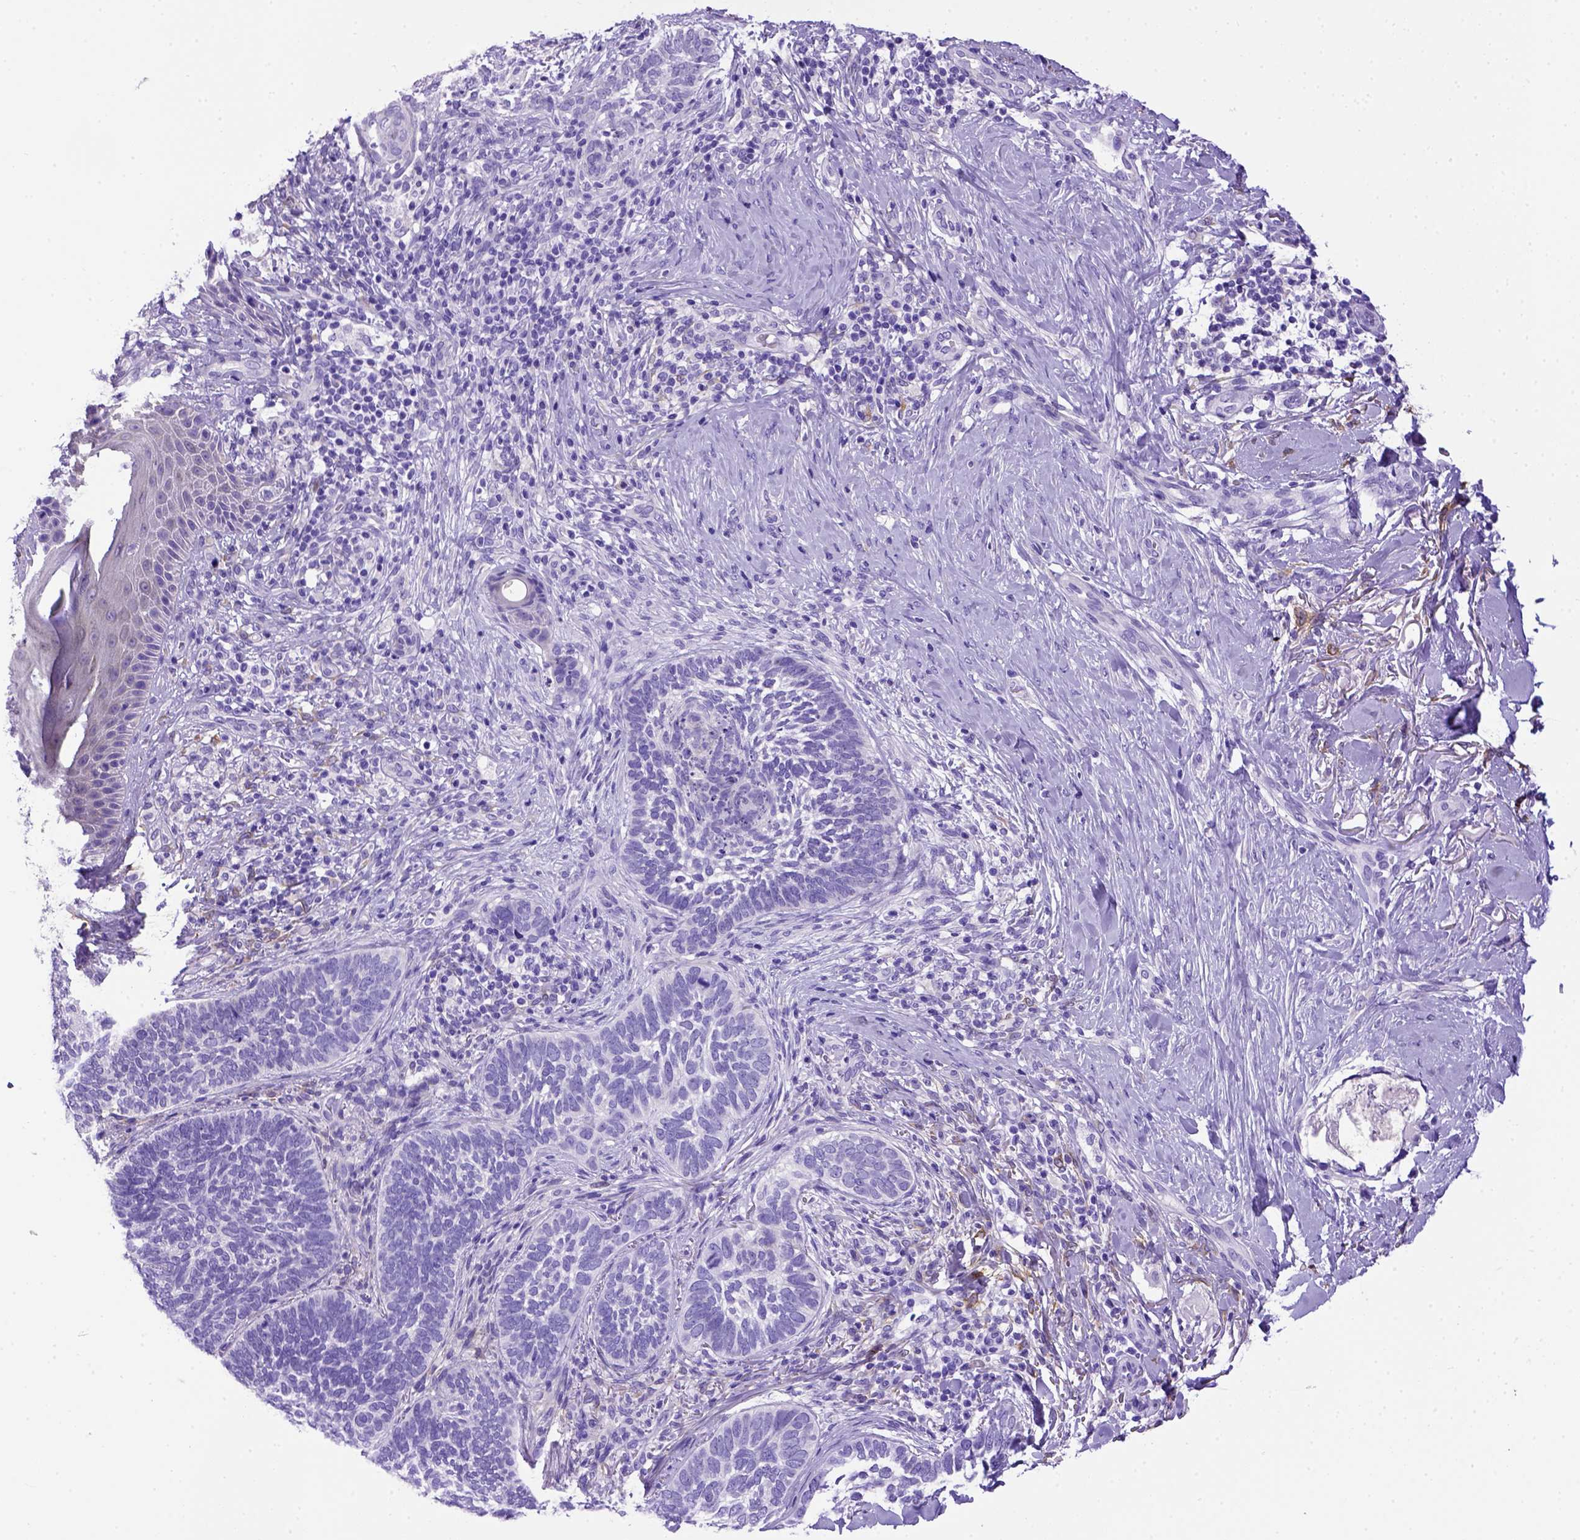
{"staining": {"intensity": "negative", "quantity": "none", "location": "none"}, "tissue": "skin cancer", "cell_type": "Tumor cells", "image_type": "cancer", "snomed": [{"axis": "morphology", "description": "Normal tissue, NOS"}, {"axis": "morphology", "description": "Basal cell carcinoma"}, {"axis": "topography", "description": "Skin"}], "caption": "Immunohistochemical staining of human skin basal cell carcinoma shows no significant expression in tumor cells. (Brightfield microscopy of DAB immunohistochemistry at high magnification).", "gene": "PTGES", "patient": {"sex": "male", "age": 46}}